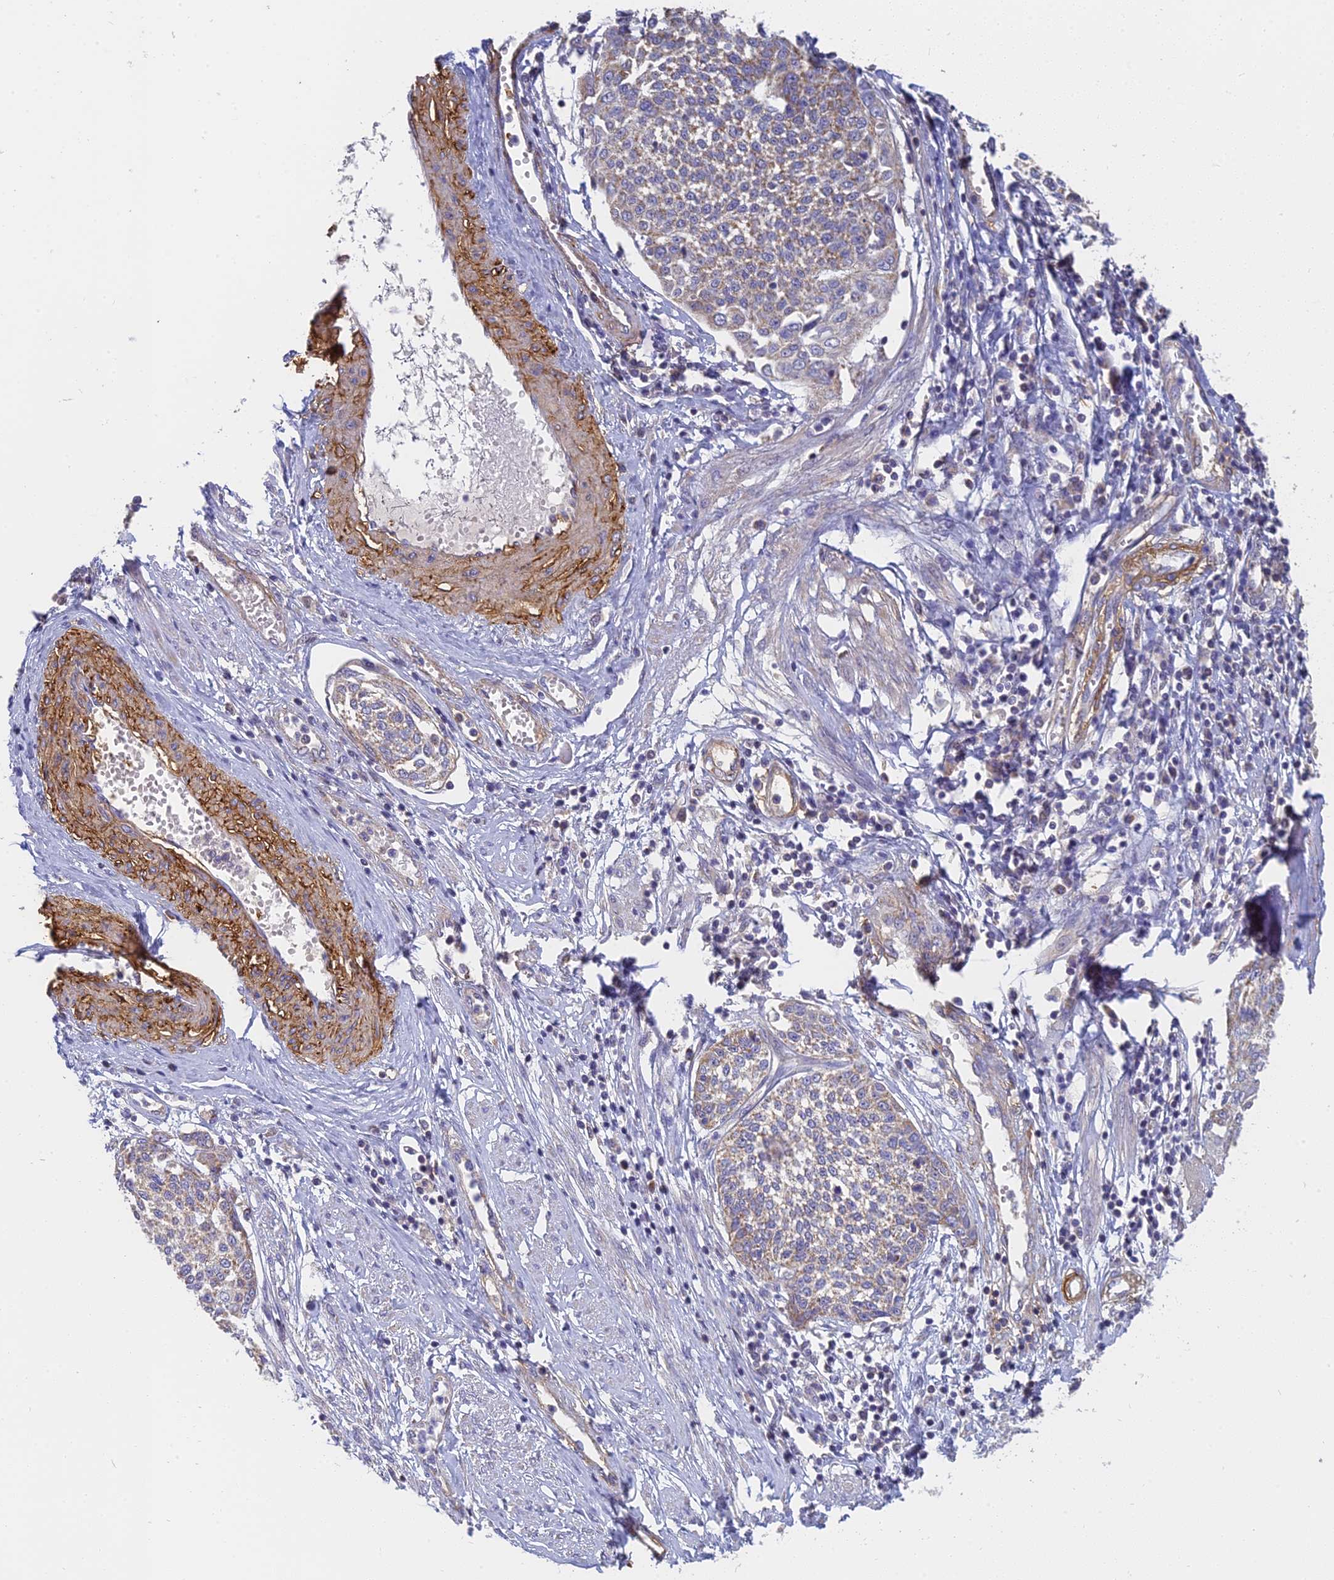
{"staining": {"intensity": "weak", "quantity": ">75%", "location": "cytoplasmic/membranous"}, "tissue": "cervical cancer", "cell_type": "Tumor cells", "image_type": "cancer", "snomed": [{"axis": "morphology", "description": "Squamous cell carcinoma, NOS"}, {"axis": "topography", "description": "Cervix"}], "caption": "Immunohistochemical staining of human squamous cell carcinoma (cervical) demonstrates weak cytoplasmic/membranous protein expression in approximately >75% of tumor cells.", "gene": "MRPL15", "patient": {"sex": "female", "age": 34}}